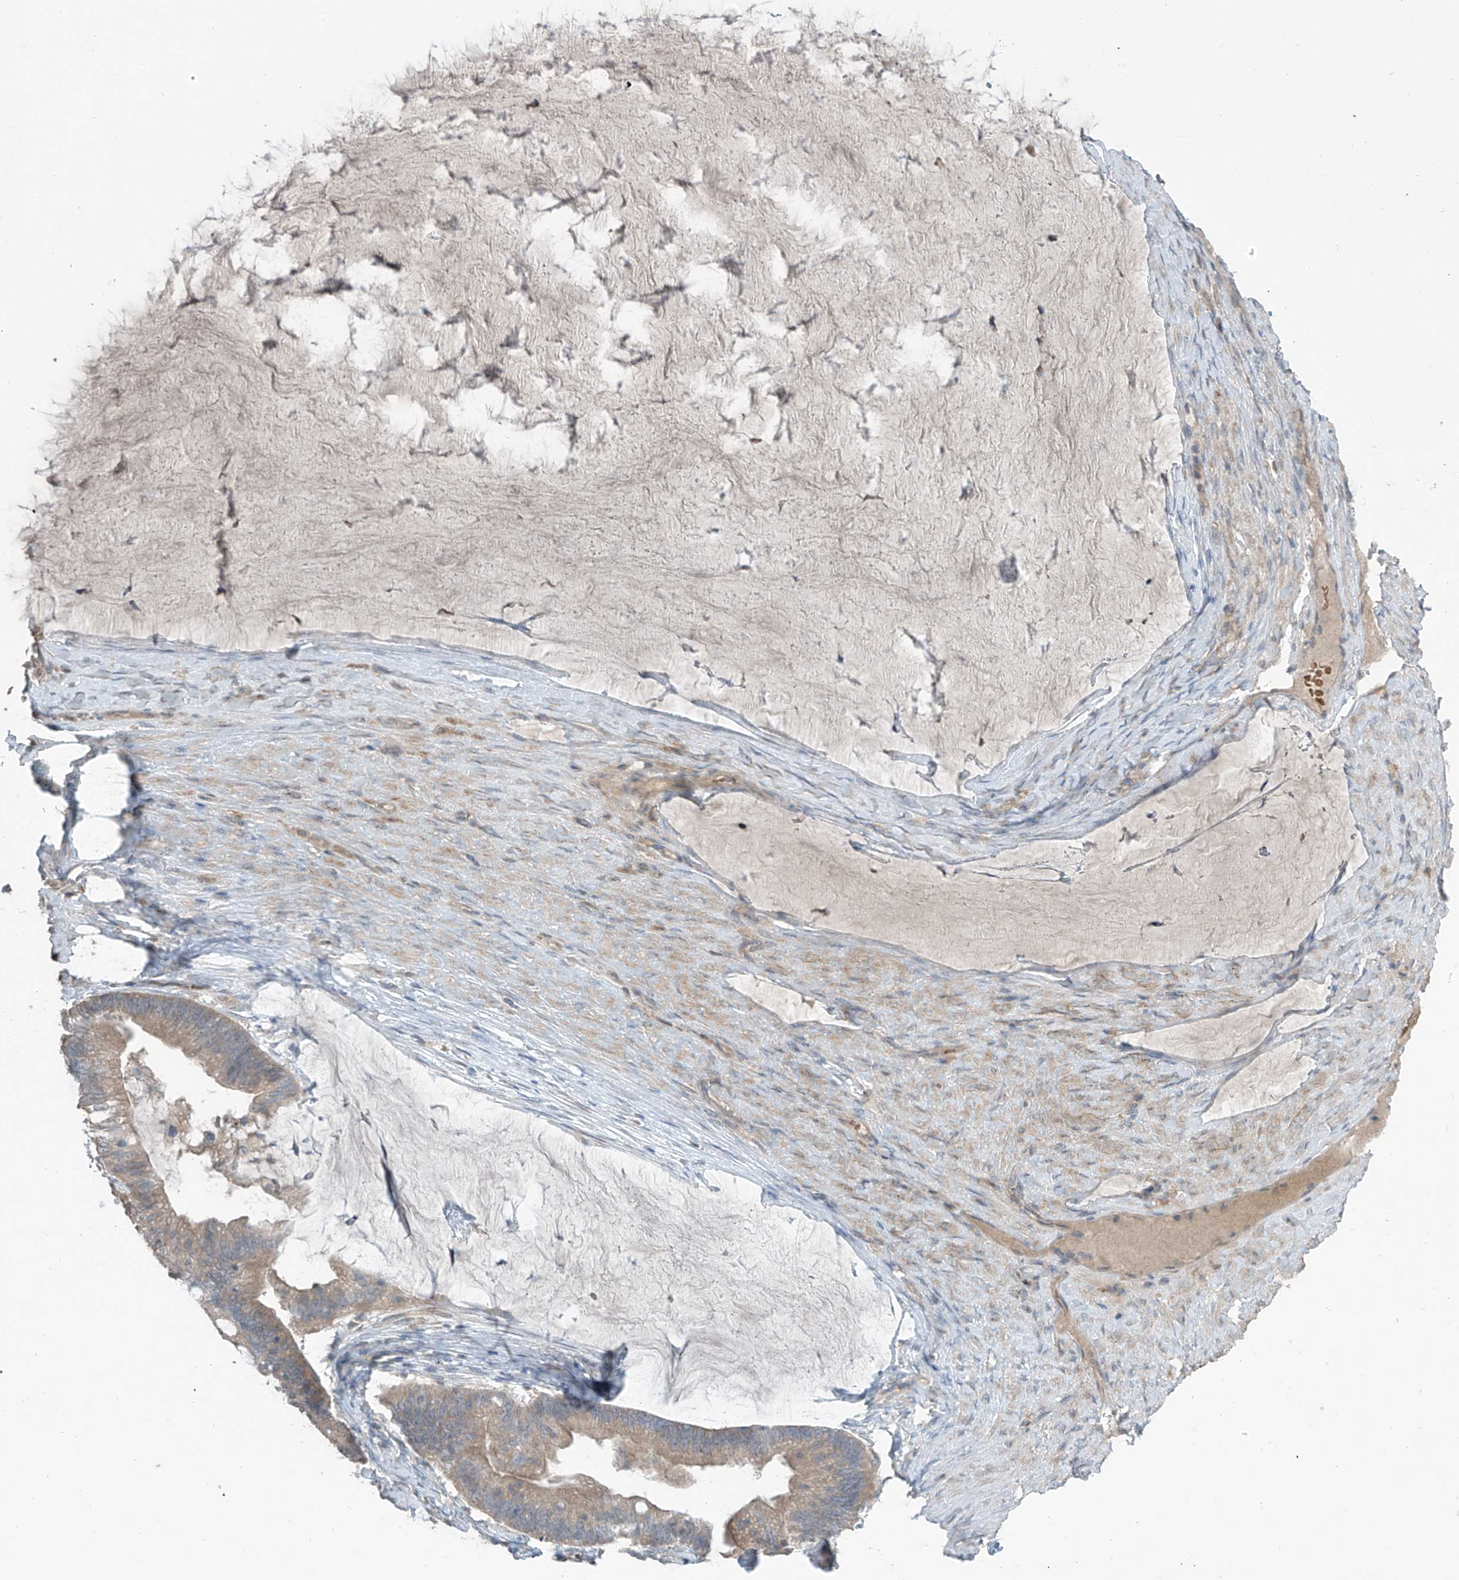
{"staining": {"intensity": "moderate", "quantity": ">75%", "location": "cytoplasmic/membranous"}, "tissue": "ovarian cancer", "cell_type": "Tumor cells", "image_type": "cancer", "snomed": [{"axis": "morphology", "description": "Cystadenocarcinoma, mucinous, NOS"}, {"axis": "topography", "description": "Ovary"}], "caption": "This is an image of immunohistochemistry (IHC) staining of ovarian mucinous cystadenocarcinoma, which shows moderate positivity in the cytoplasmic/membranous of tumor cells.", "gene": "HOXA11", "patient": {"sex": "female", "age": 61}}